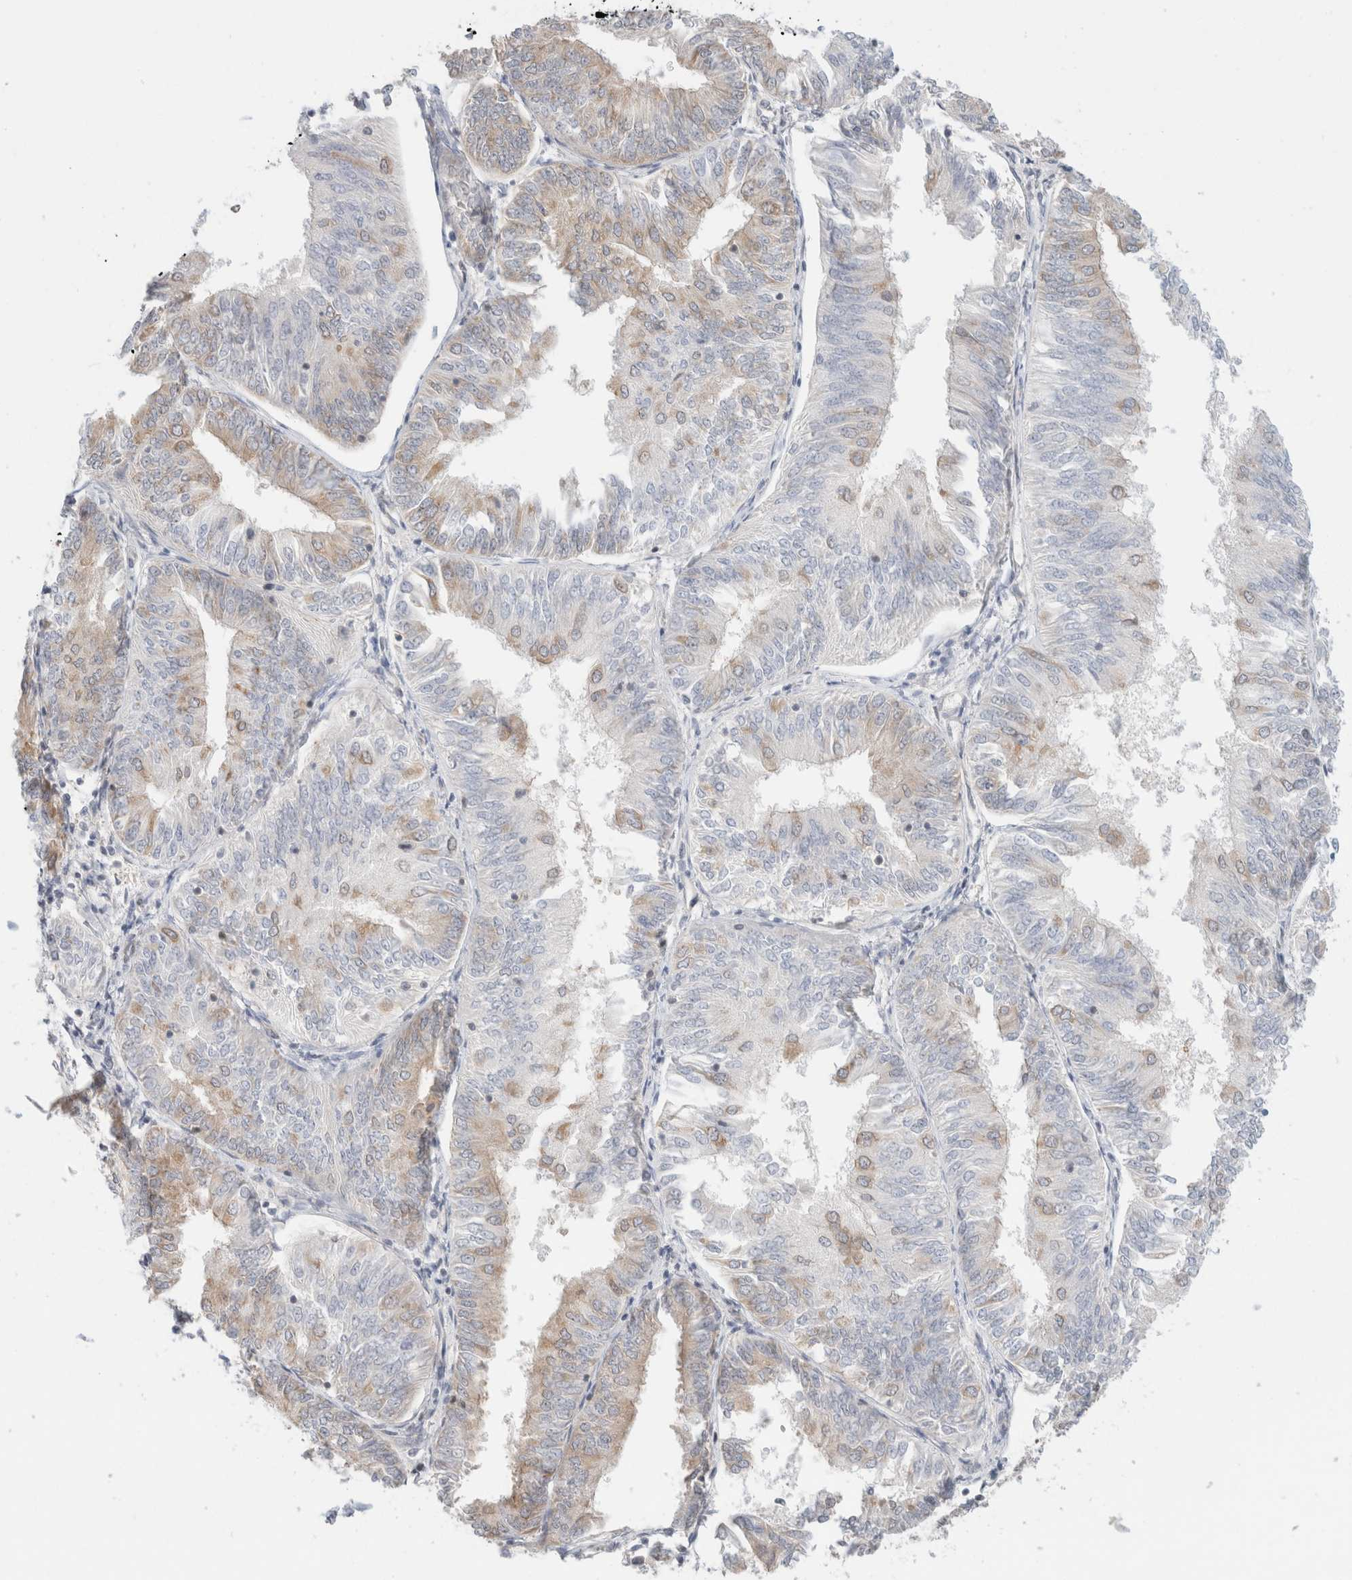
{"staining": {"intensity": "moderate", "quantity": "25%-75%", "location": "cytoplasmic/membranous"}, "tissue": "endometrial cancer", "cell_type": "Tumor cells", "image_type": "cancer", "snomed": [{"axis": "morphology", "description": "Adenocarcinoma, NOS"}, {"axis": "topography", "description": "Endometrium"}], "caption": "Moderate cytoplasmic/membranous positivity for a protein is seen in approximately 25%-75% of tumor cells of endometrial cancer using immunohistochemistry.", "gene": "MARK3", "patient": {"sex": "female", "age": 58}}